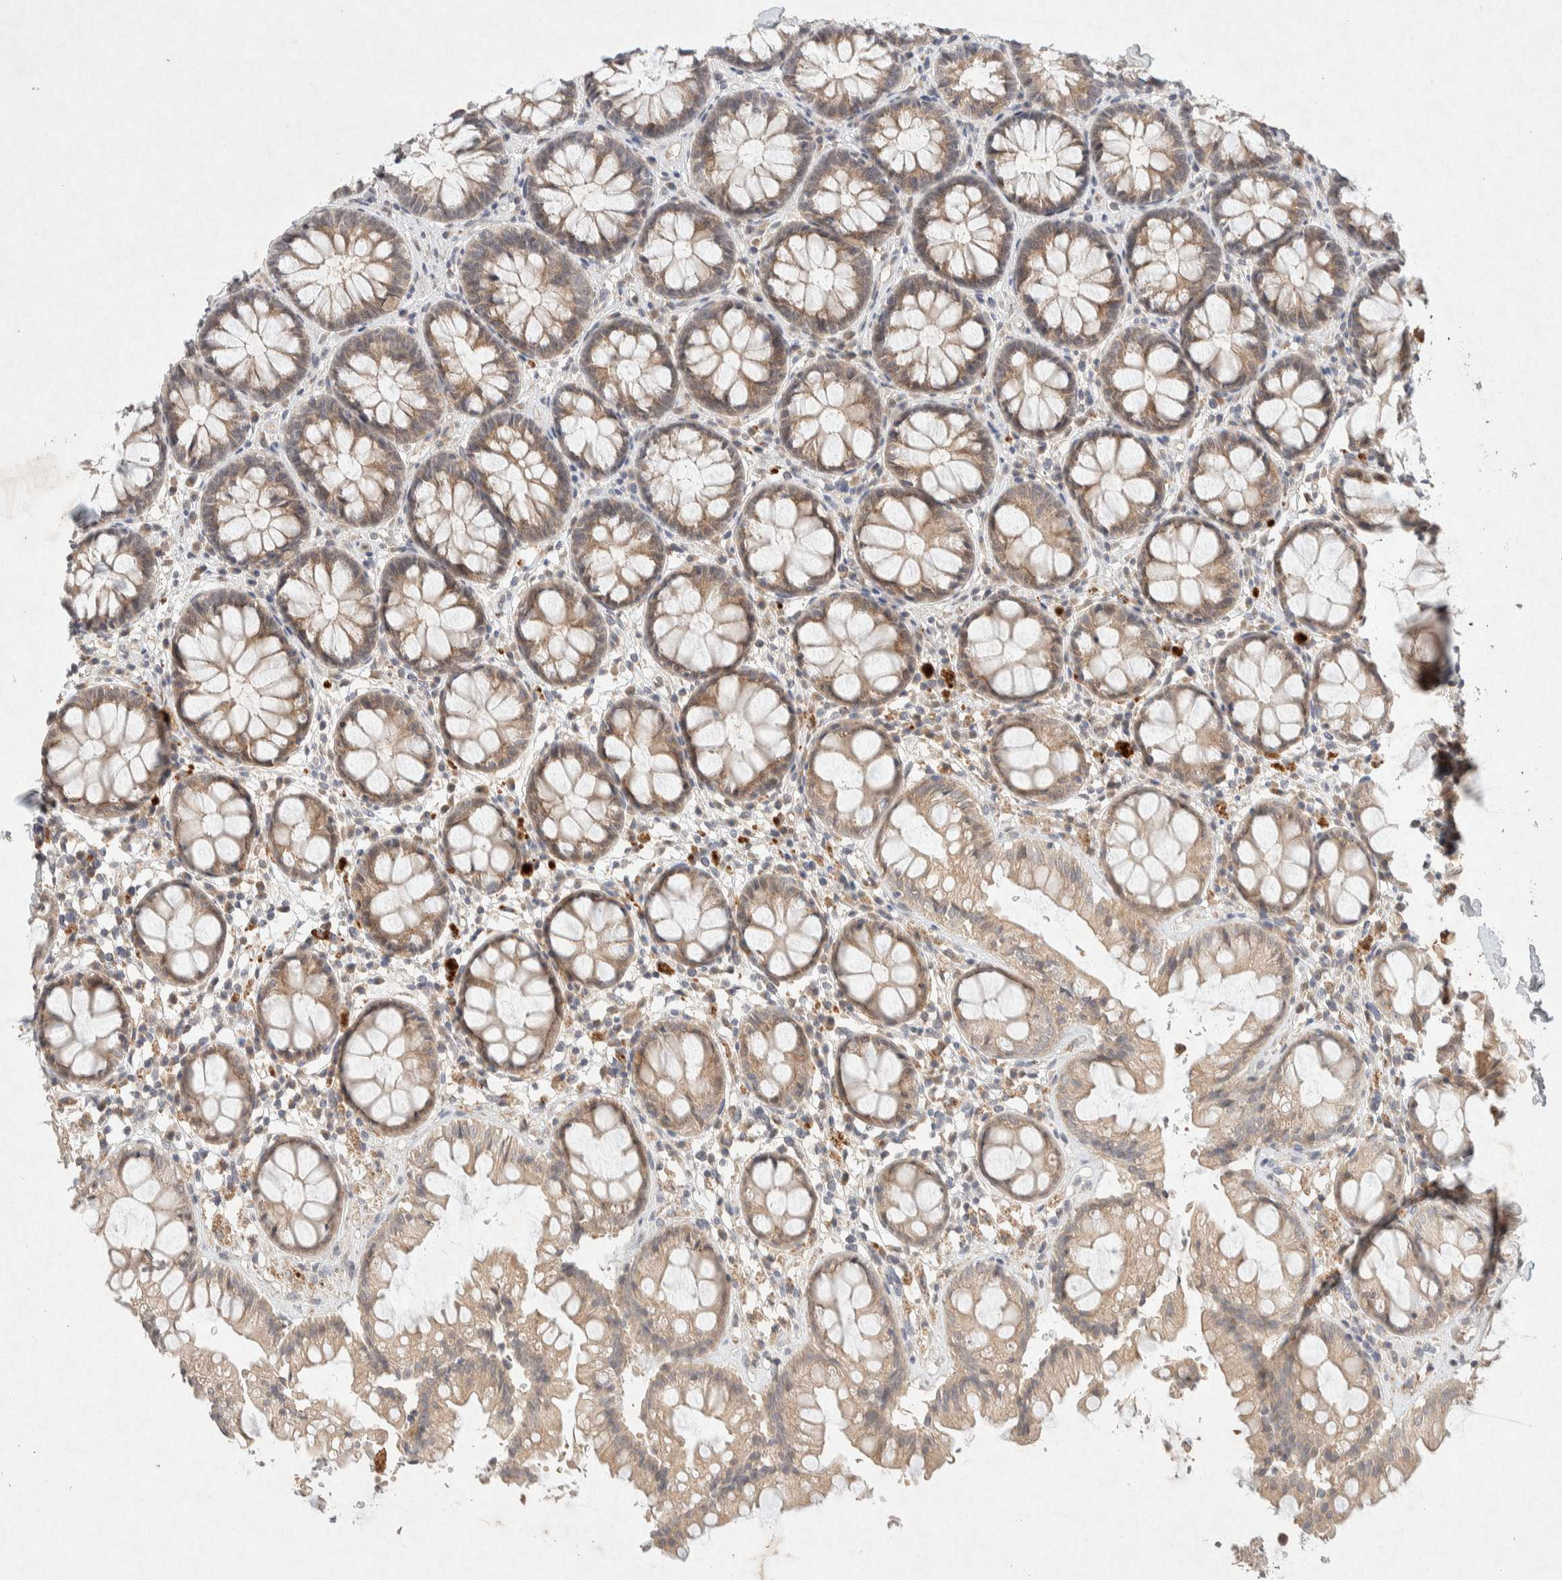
{"staining": {"intensity": "moderate", "quantity": ">75%", "location": "cytoplasmic/membranous"}, "tissue": "rectum", "cell_type": "Glandular cells", "image_type": "normal", "snomed": [{"axis": "morphology", "description": "Normal tissue, NOS"}, {"axis": "topography", "description": "Rectum"}], "caption": "Brown immunohistochemical staining in unremarkable rectum shows moderate cytoplasmic/membranous expression in about >75% of glandular cells.", "gene": "GNAI1", "patient": {"sex": "male", "age": 64}}